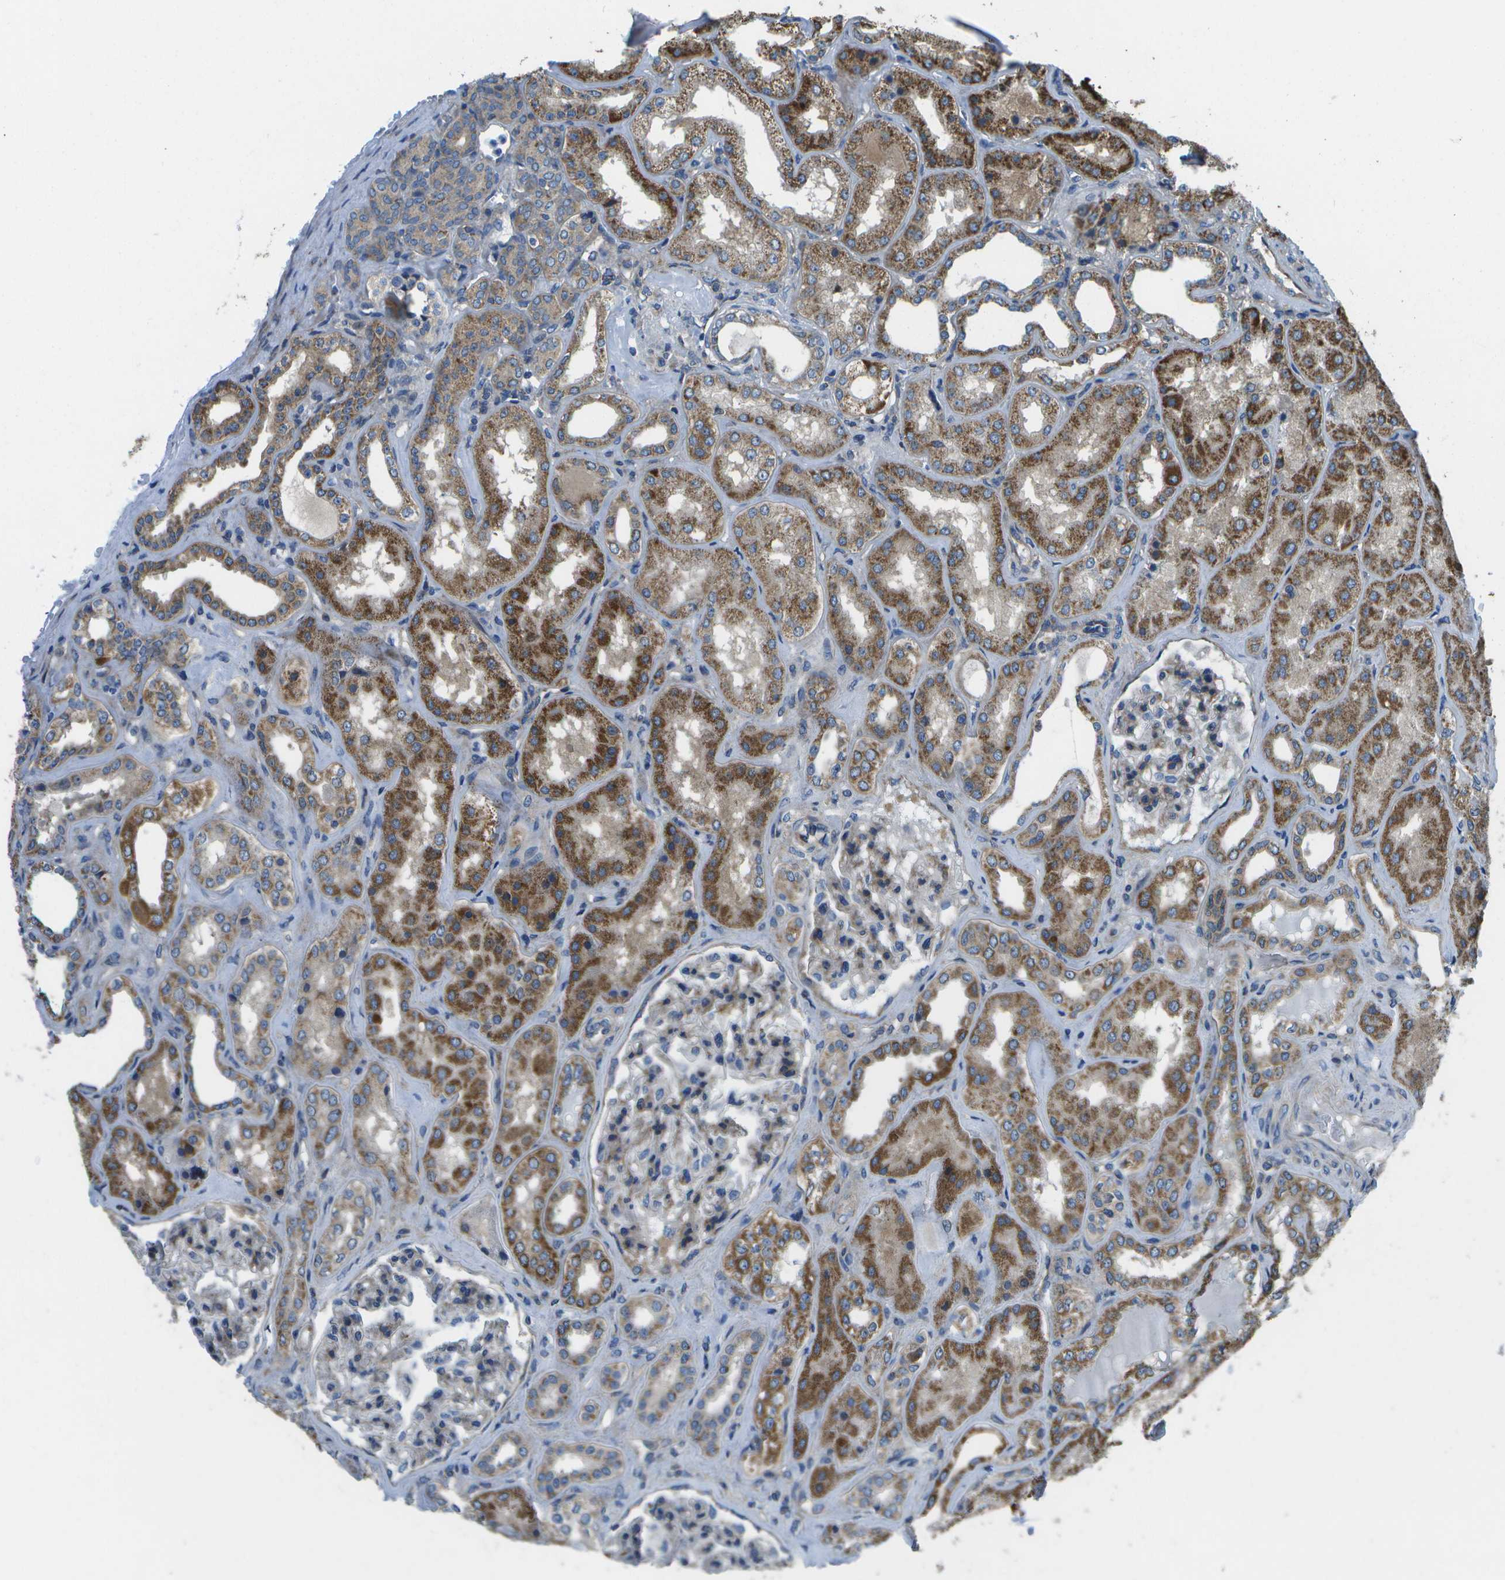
{"staining": {"intensity": "weak", "quantity": "<25%", "location": "cytoplasmic/membranous"}, "tissue": "kidney", "cell_type": "Cells in glomeruli", "image_type": "normal", "snomed": [{"axis": "morphology", "description": "Normal tissue, NOS"}, {"axis": "topography", "description": "Kidney"}], "caption": "Immunohistochemistry (IHC) of benign kidney displays no staining in cells in glomeruli.", "gene": "MVK", "patient": {"sex": "female", "age": 56}}